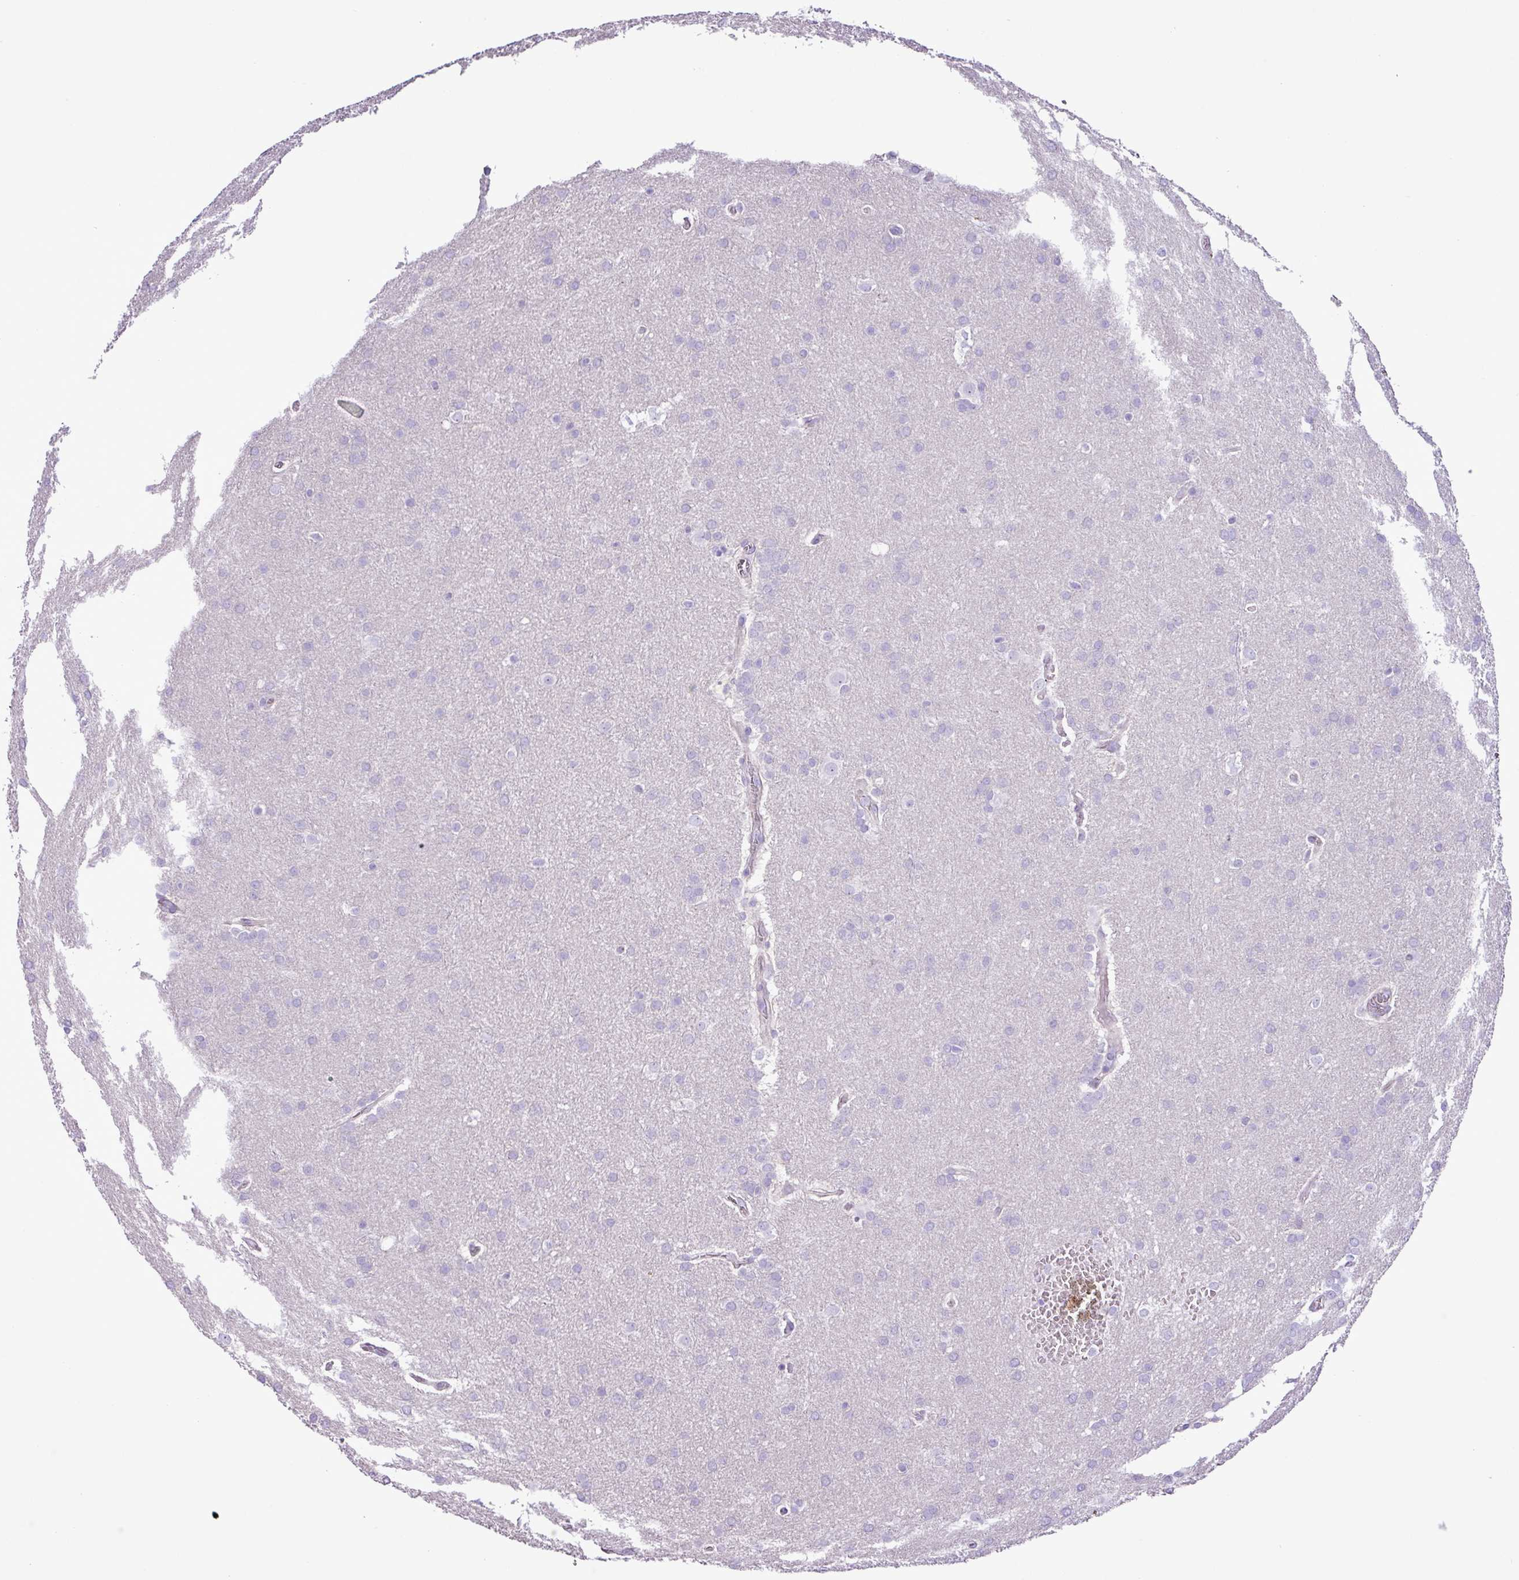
{"staining": {"intensity": "negative", "quantity": "none", "location": "none"}, "tissue": "glioma", "cell_type": "Tumor cells", "image_type": "cancer", "snomed": [{"axis": "morphology", "description": "Glioma, malignant, Low grade"}, {"axis": "topography", "description": "Brain"}], "caption": "Tumor cells show no significant staining in low-grade glioma (malignant).", "gene": "ZNF334", "patient": {"sex": "female", "age": 32}}